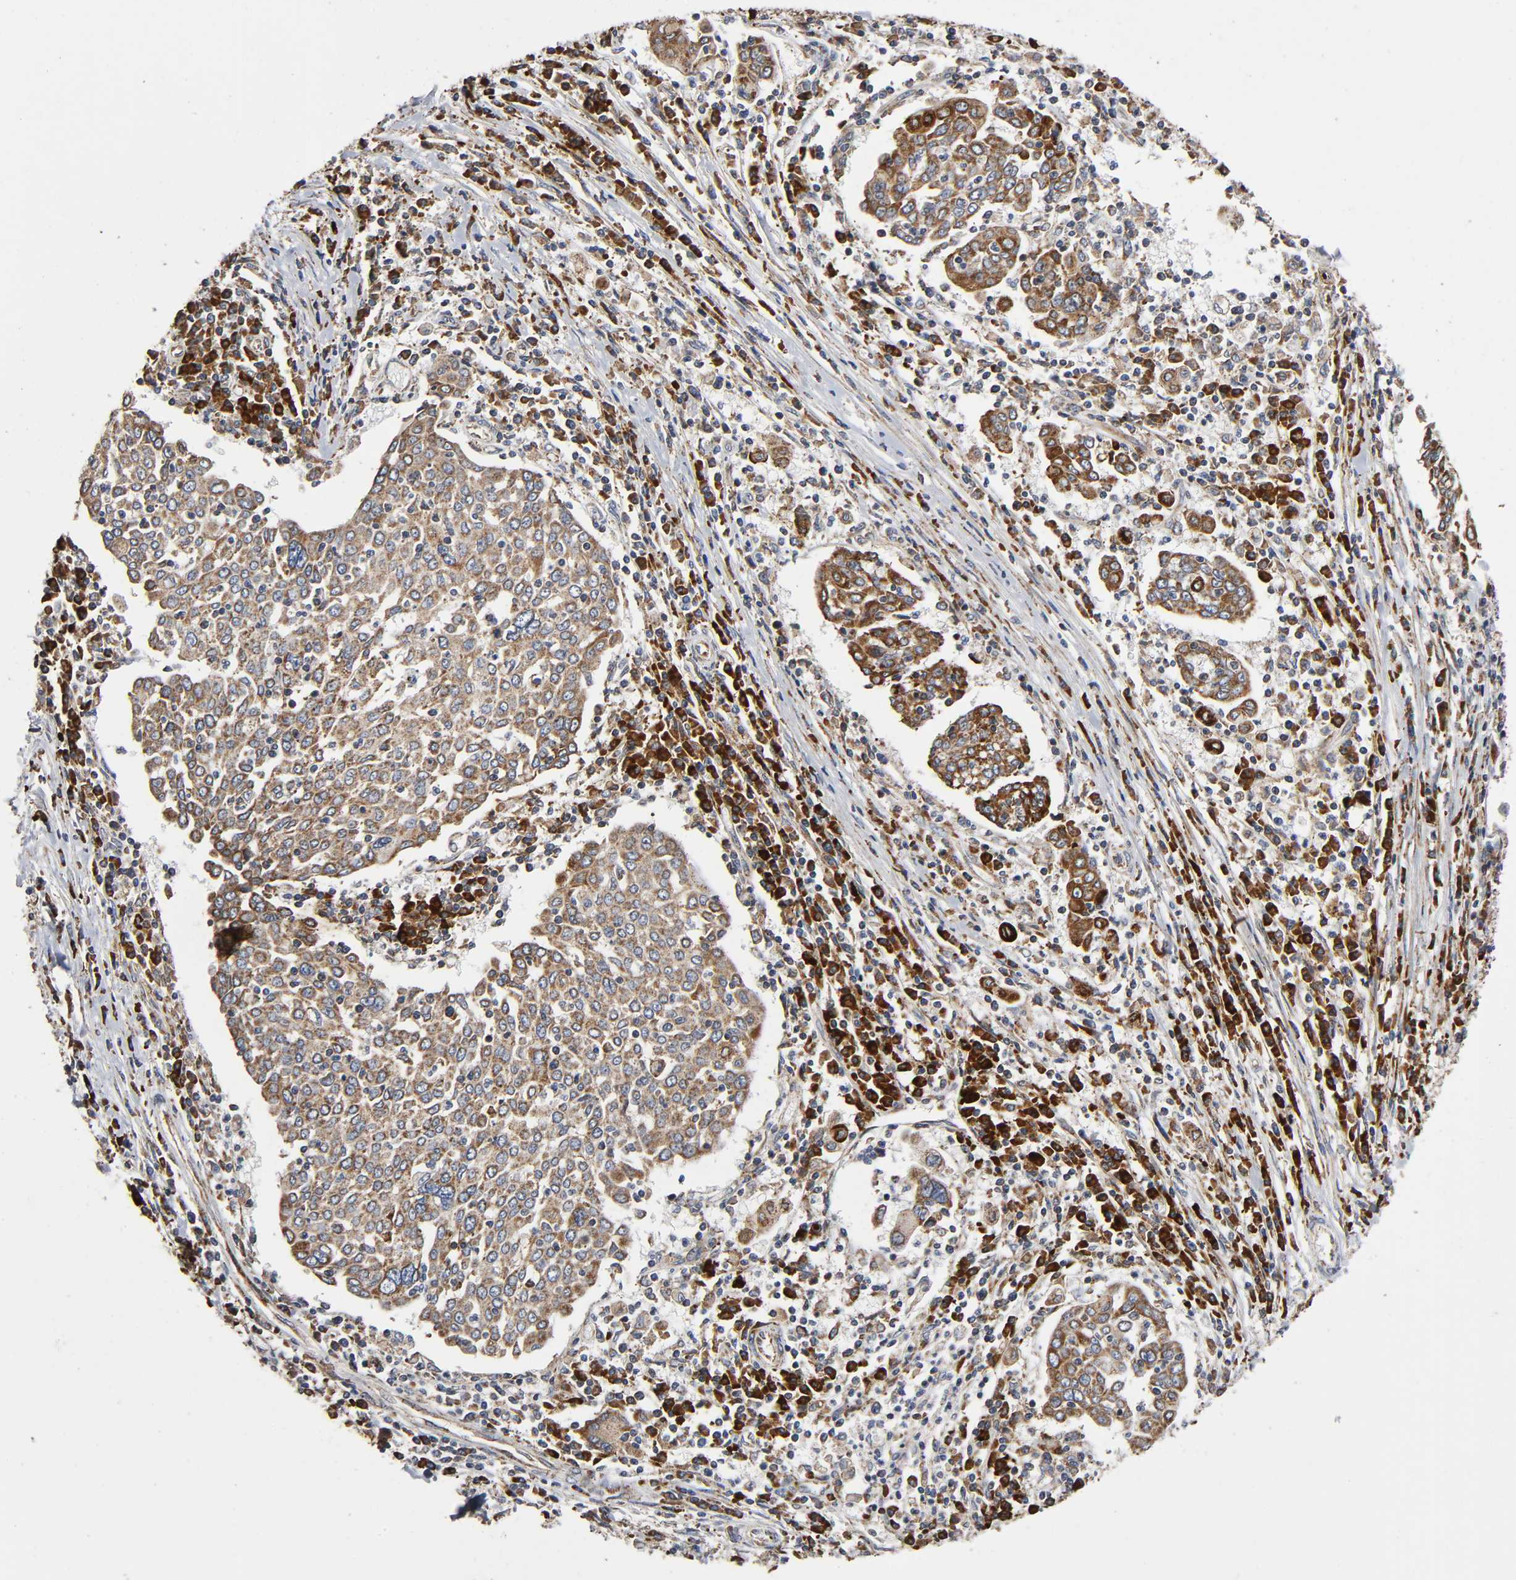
{"staining": {"intensity": "moderate", "quantity": "25%-75%", "location": "cytoplasmic/membranous"}, "tissue": "cervical cancer", "cell_type": "Tumor cells", "image_type": "cancer", "snomed": [{"axis": "morphology", "description": "Squamous cell carcinoma, NOS"}, {"axis": "topography", "description": "Cervix"}], "caption": "A micrograph showing moderate cytoplasmic/membranous positivity in about 25%-75% of tumor cells in cervical cancer, as visualized by brown immunohistochemical staining.", "gene": "MAP3K1", "patient": {"sex": "female", "age": 40}}